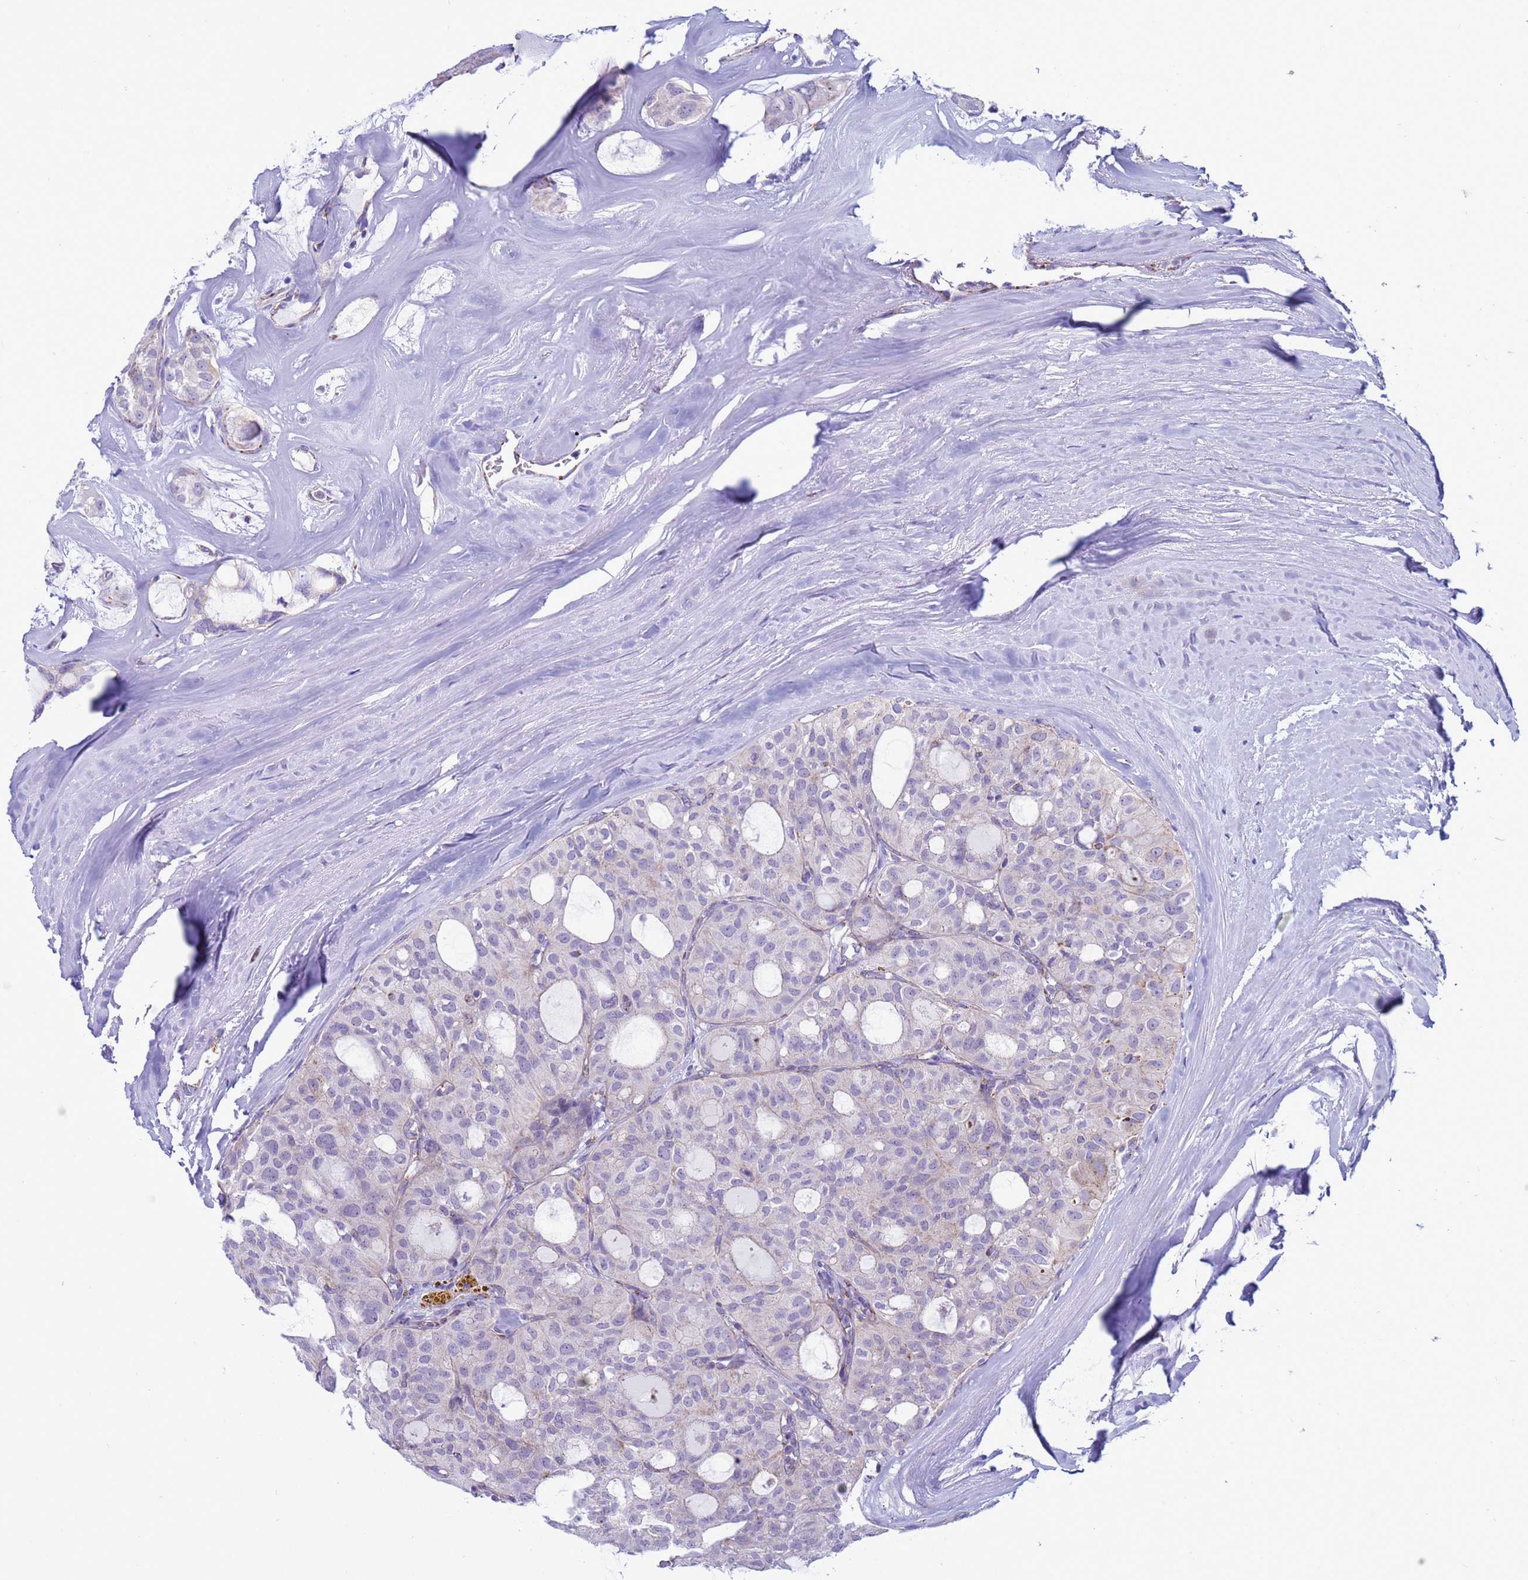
{"staining": {"intensity": "negative", "quantity": "none", "location": "none"}, "tissue": "thyroid cancer", "cell_type": "Tumor cells", "image_type": "cancer", "snomed": [{"axis": "morphology", "description": "Follicular adenoma carcinoma, NOS"}, {"axis": "topography", "description": "Thyroid gland"}], "caption": "Immunohistochemistry histopathology image of human thyroid cancer (follicular adenoma carcinoma) stained for a protein (brown), which reveals no positivity in tumor cells. (DAB (3,3'-diaminobenzidine) immunohistochemistry (IHC) visualized using brightfield microscopy, high magnification).", "gene": "NCALD", "patient": {"sex": "male", "age": 75}}